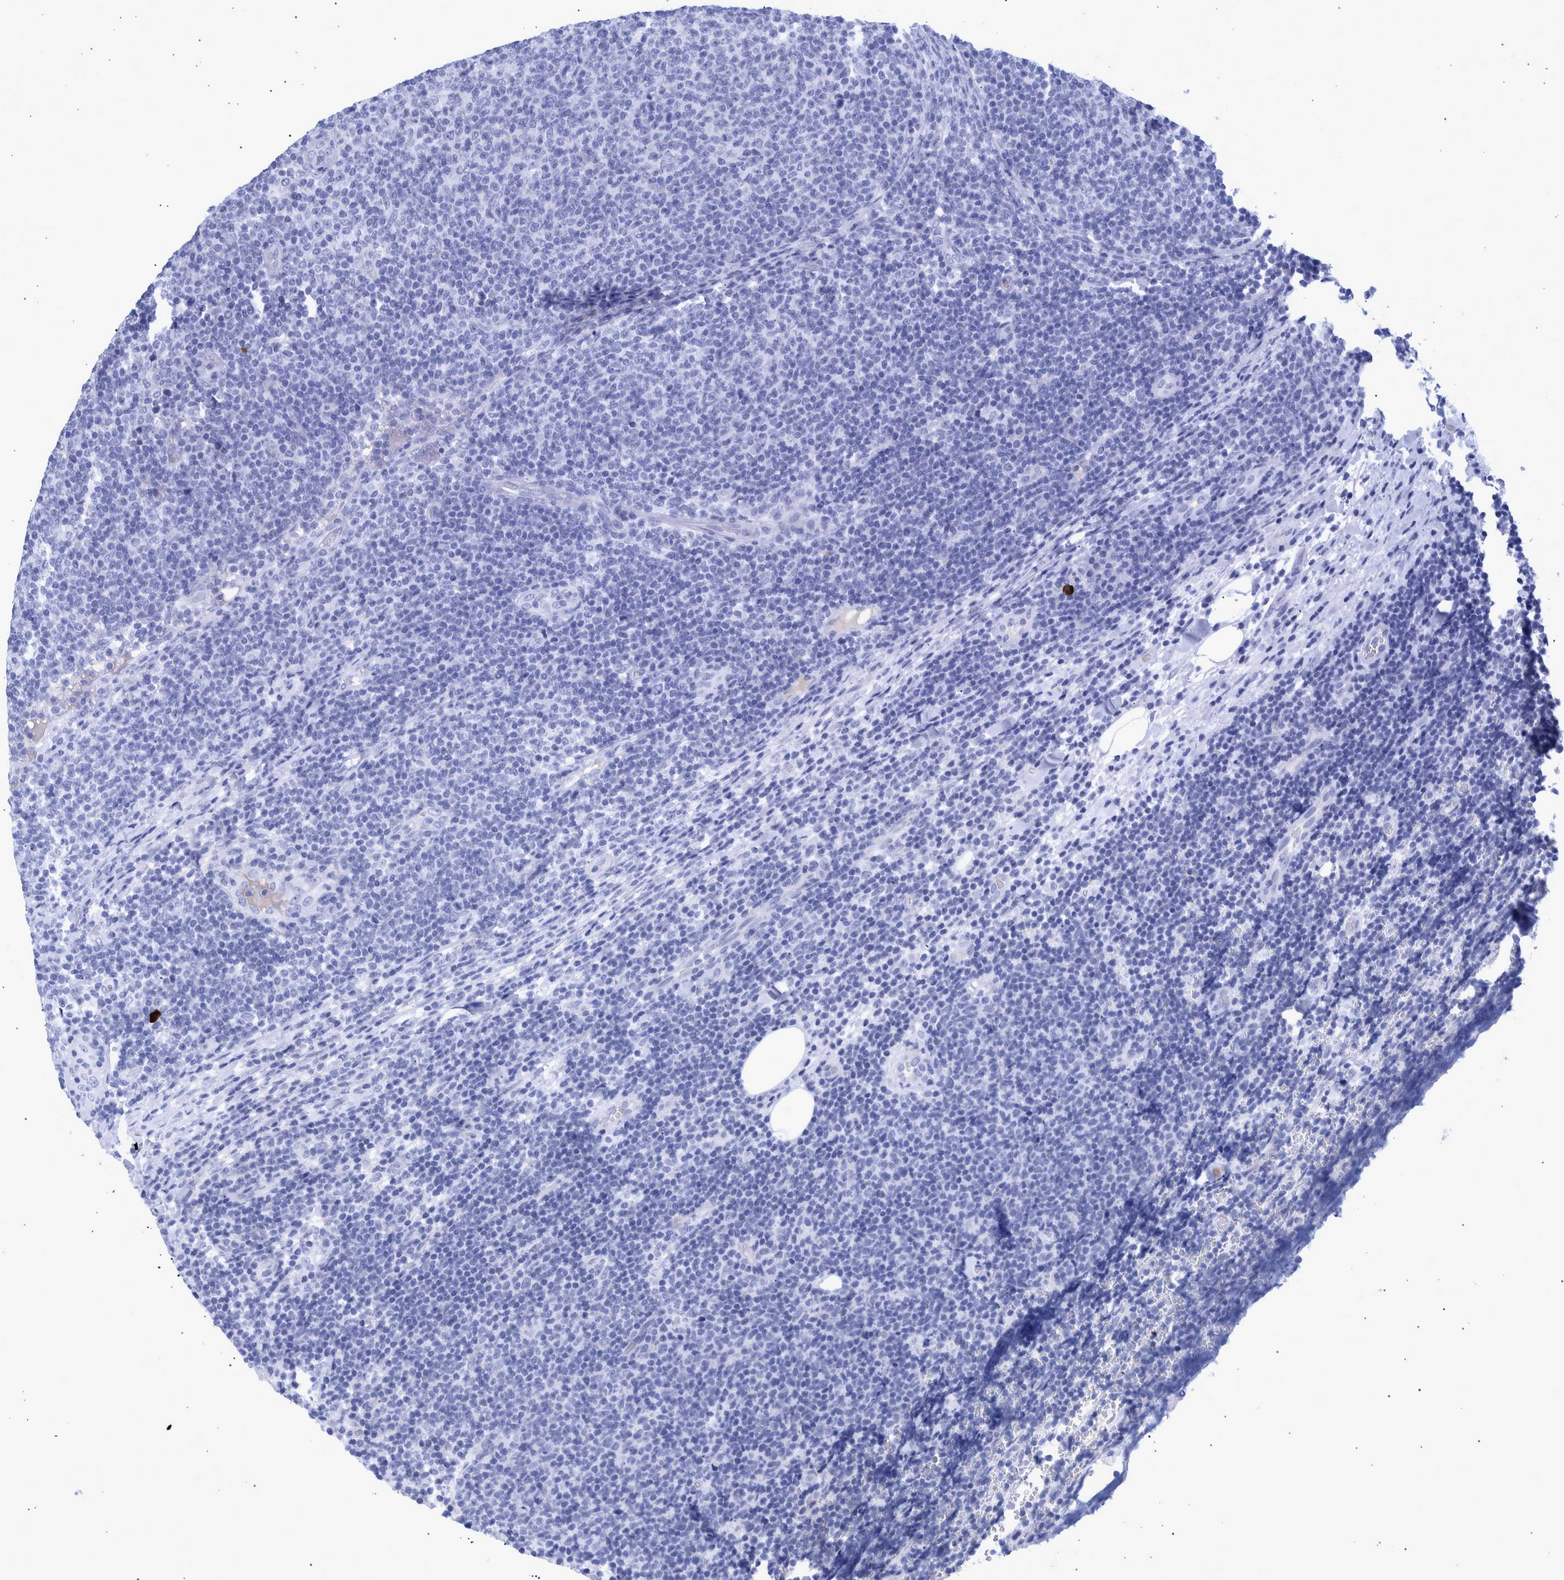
{"staining": {"intensity": "negative", "quantity": "none", "location": "none"}, "tissue": "lymphoma", "cell_type": "Tumor cells", "image_type": "cancer", "snomed": [{"axis": "morphology", "description": "Malignant lymphoma, non-Hodgkin's type, Low grade"}, {"axis": "topography", "description": "Lymph node"}], "caption": "There is no significant positivity in tumor cells of lymphoma. (Stains: DAB IHC with hematoxylin counter stain, Microscopy: brightfield microscopy at high magnification).", "gene": "DLL4", "patient": {"sex": "male", "age": 66}}